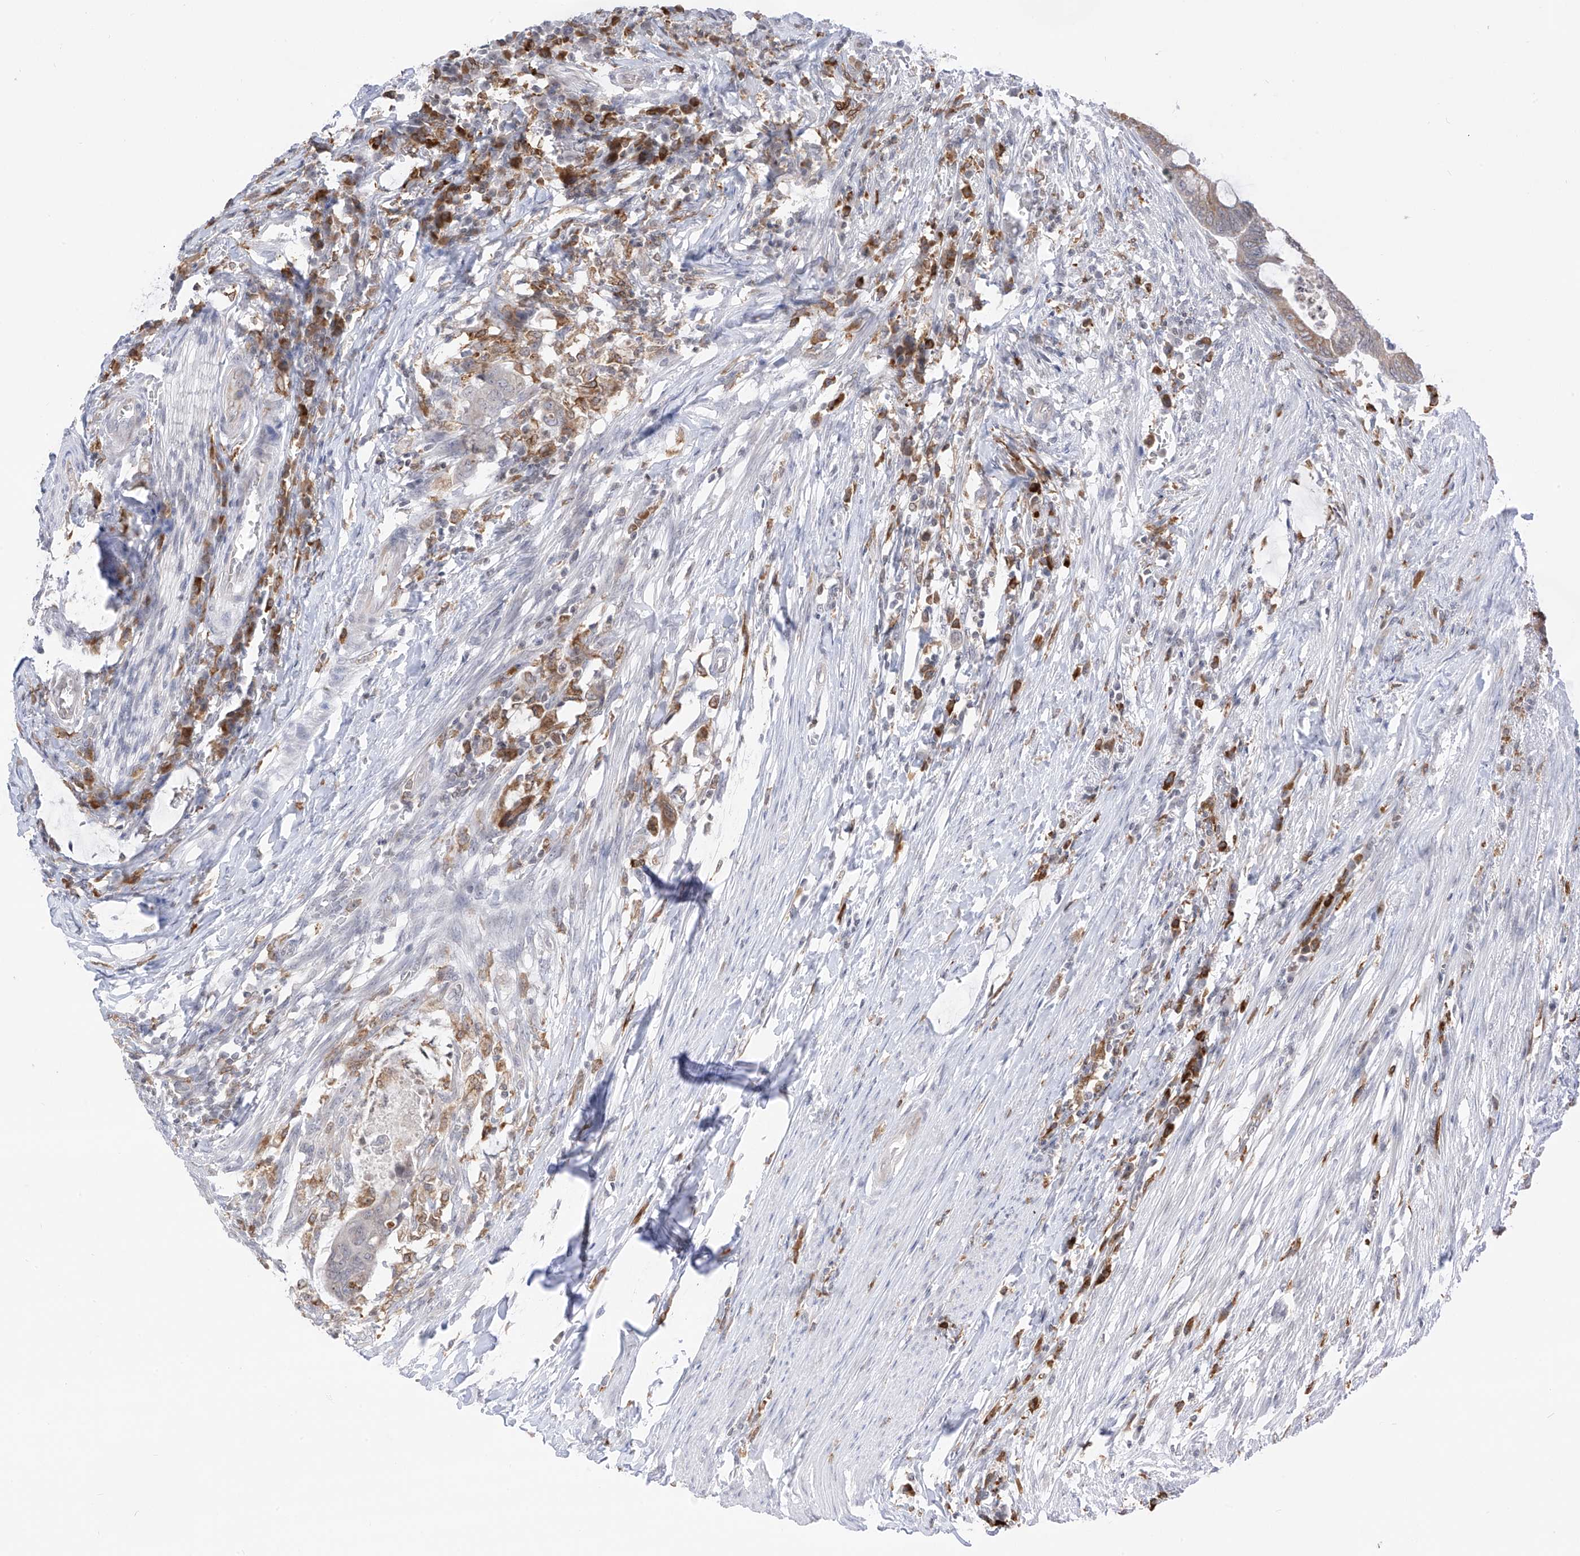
{"staining": {"intensity": "negative", "quantity": "none", "location": "none"}, "tissue": "colorectal cancer", "cell_type": "Tumor cells", "image_type": "cancer", "snomed": [{"axis": "morphology", "description": "Normal tissue, NOS"}, {"axis": "morphology", "description": "Adenocarcinoma, NOS"}, {"axis": "topography", "description": "Rectum"}, {"axis": "topography", "description": "Peripheral nerve tissue"}], "caption": "A photomicrograph of human colorectal cancer (adenocarcinoma) is negative for staining in tumor cells.", "gene": "TBXAS1", "patient": {"sex": "male", "age": 92}}